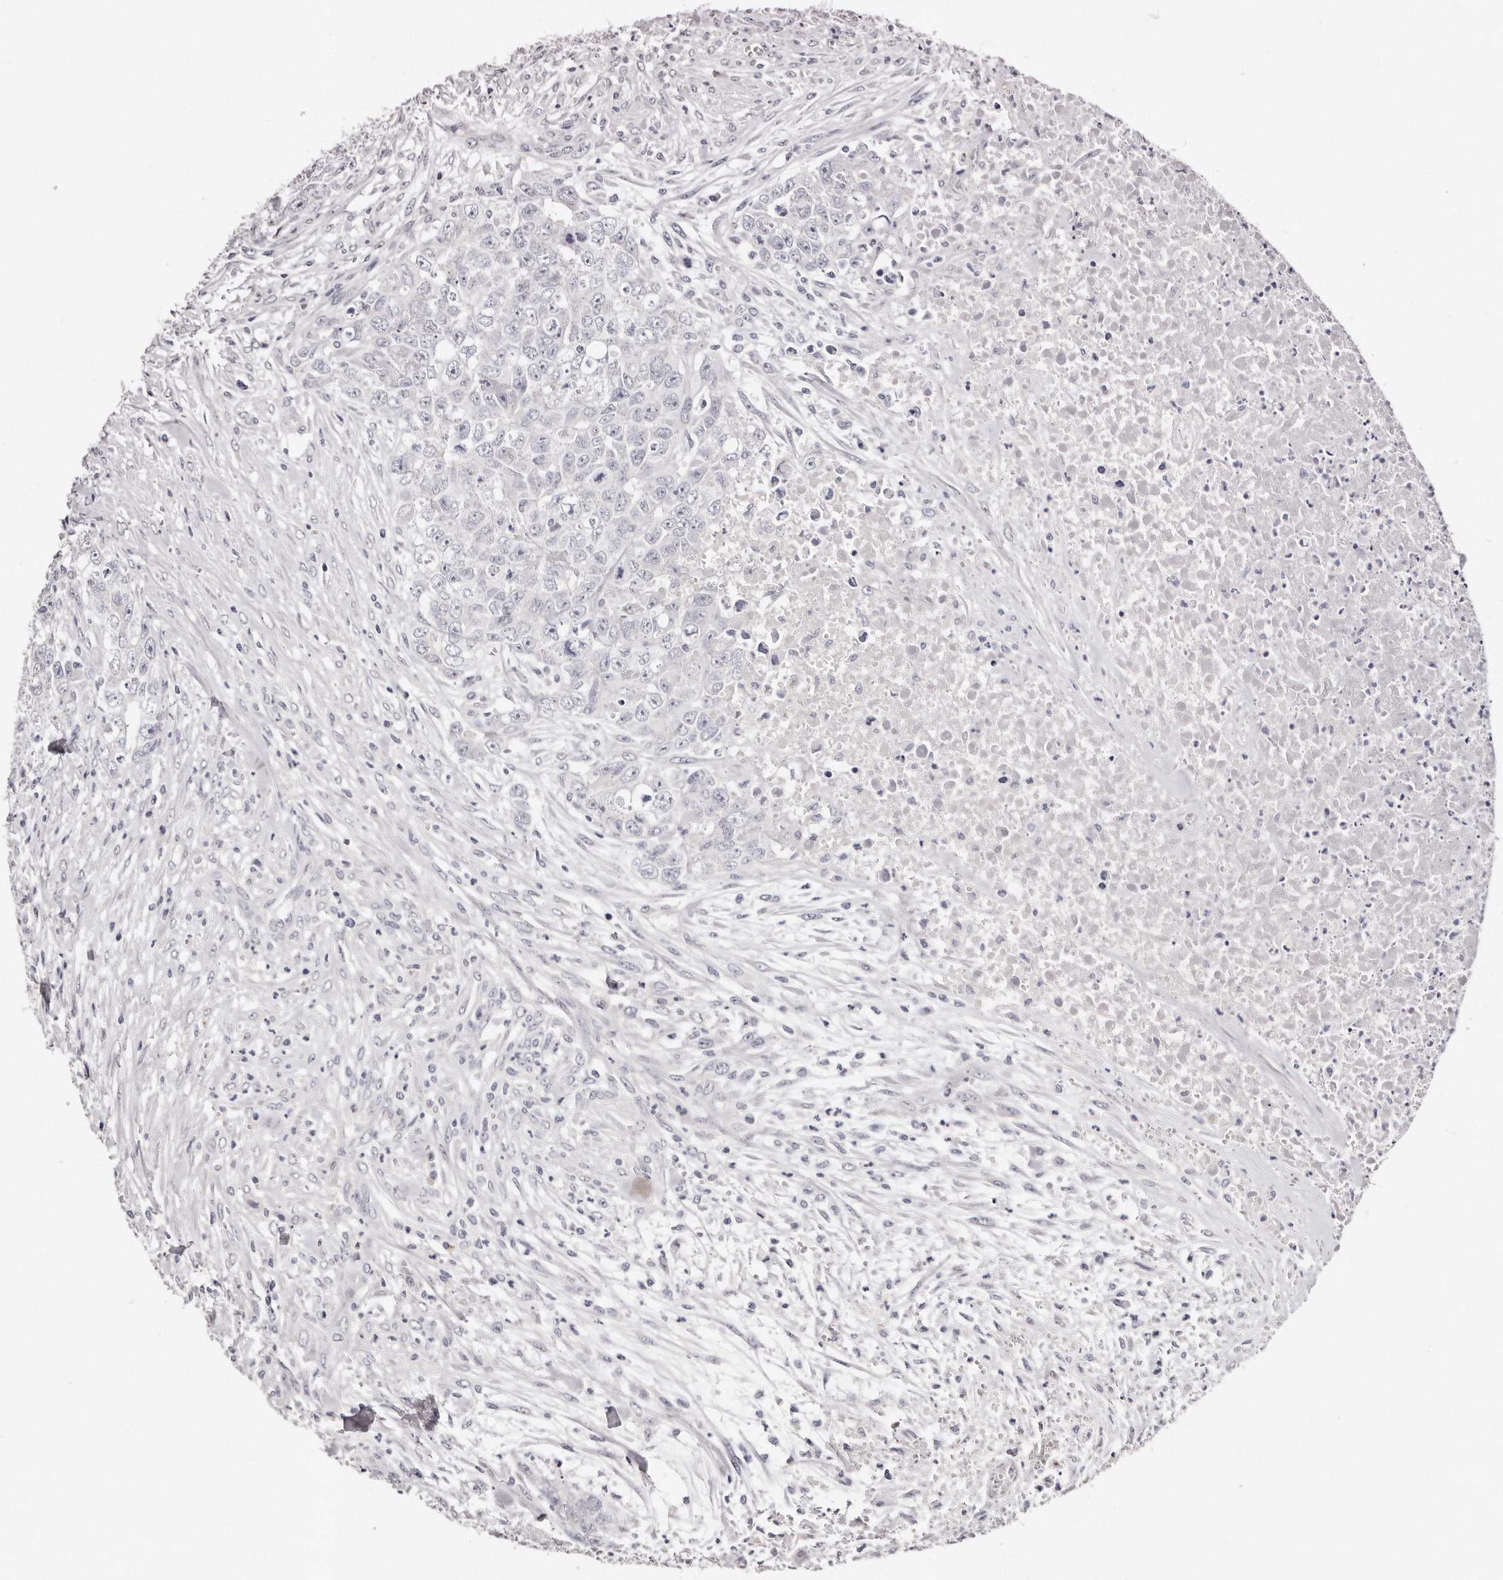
{"staining": {"intensity": "negative", "quantity": "none", "location": "none"}, "tissue": "testis cancer", "cell_type": "Tumor cells", "image_type": "cancer", "snomed": [{"axis": "morphology", "description": "Carcinoma, Embryonal, NOS"}, {"axis": "topography", "description": "Testis"}], "caption": "Immunohistochemical staining of testis cancer shows no significant positivity in tumor cells. The staining is performed using DAB brown chromogen with nuclei counter-stained in using hematoxylin.", "gene": "AKNAD1", "patient": {"sex": "male", "age": 28}}